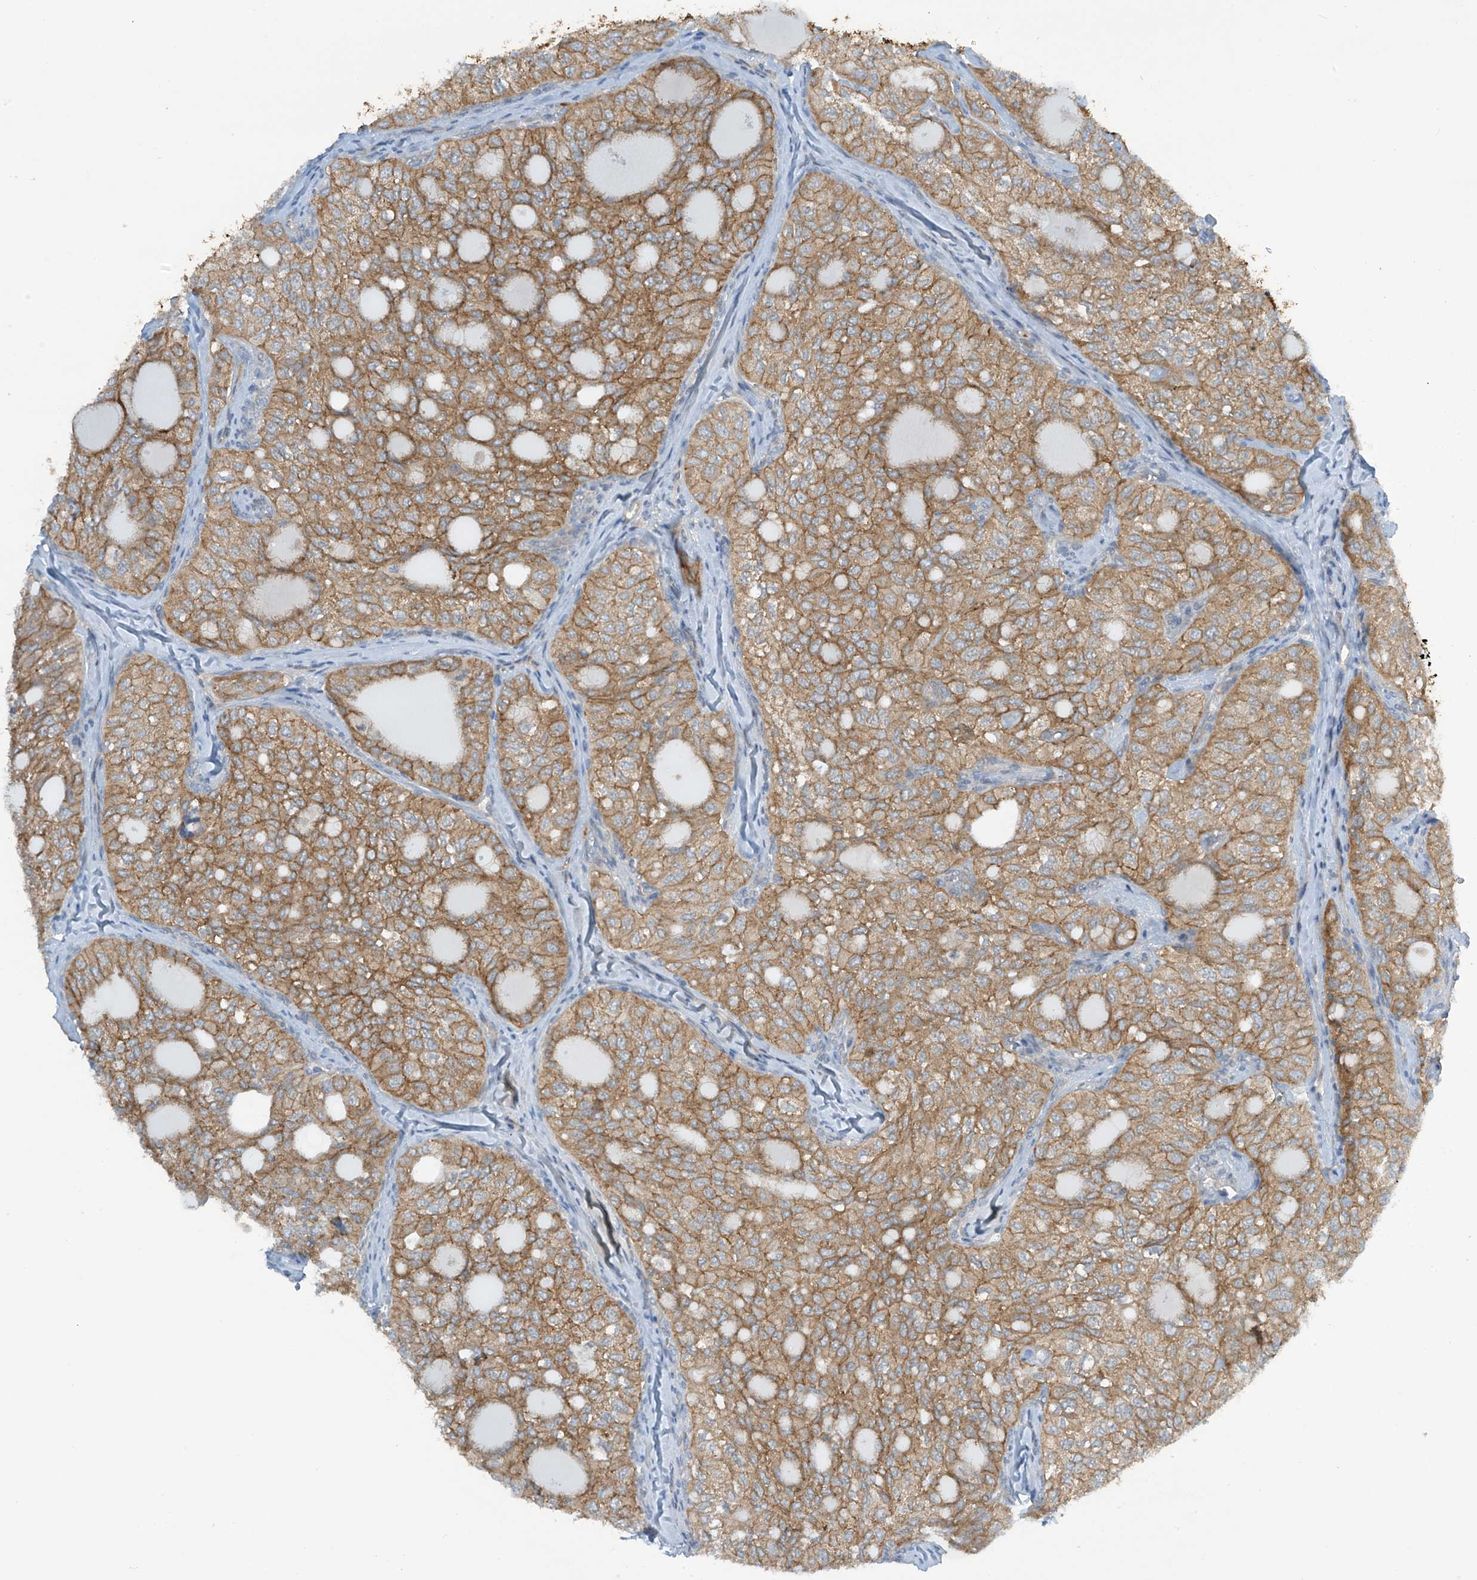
{"staining": {"intensity": "moderate", "quantity": ">75%", "location": "cytoplasmic/membranous"}, "tissue": "thyroid cancer", "cell_type": "Tumor cells", "image_type": "cancer", "snomed": [{"axis": "morphology", "description": "Follicular adenoma carcinoma, NOS"}, {"axis": "topography", "description": "Thyroid gland"}], "caption": "Immunohistochemical staining of thyroid follicular adenoma carcinoma demonstrates medium levels of moderate cytoplasmic/membranous expression in about >75% of tumor cells. (DAB (3,3'-diaminobenzidine) IHC, brown staining for protein, blue staining for nuclei).", "gene": "FSD1L", "patient": {"sex": "male", "age": 75}}